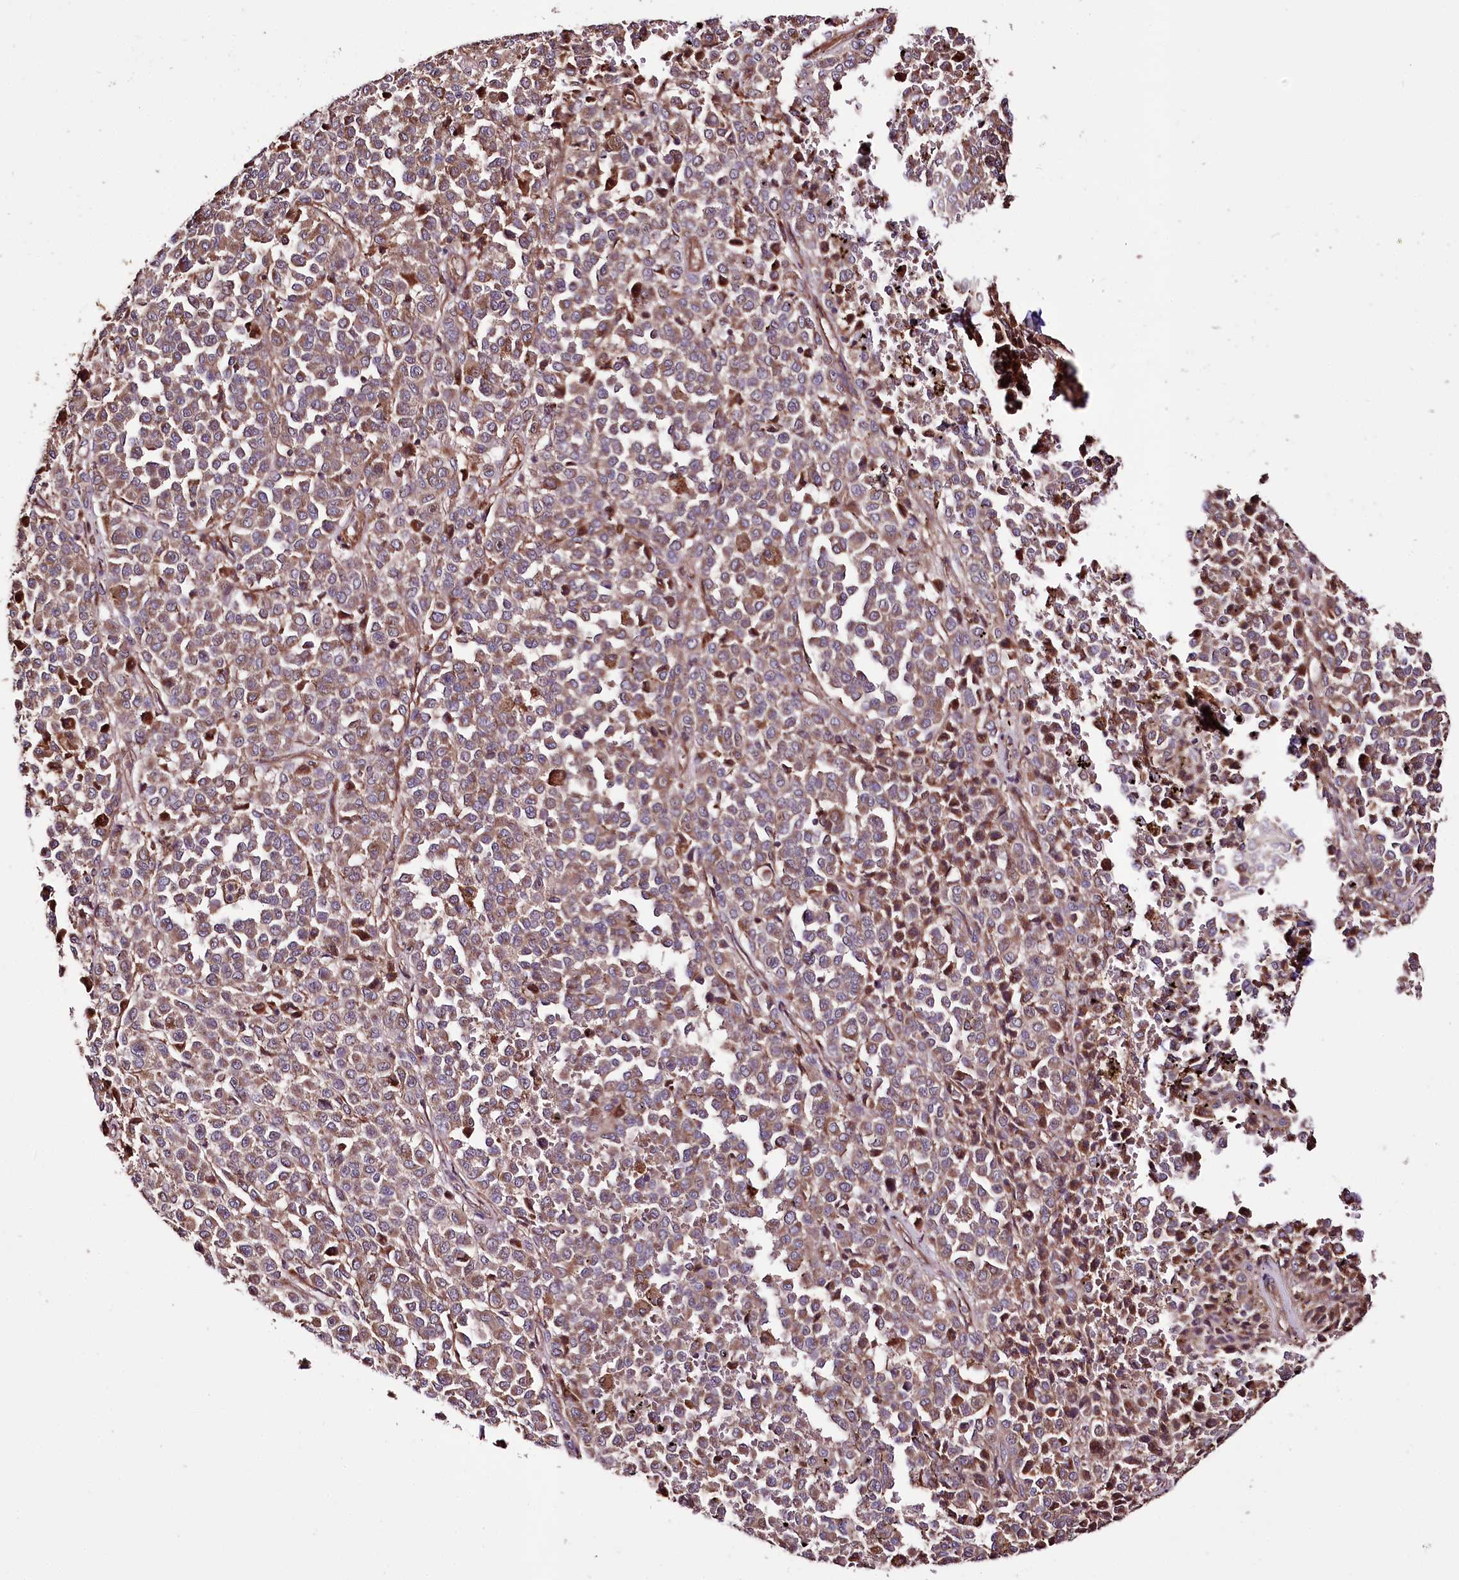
{"staining": {"intensity": "moderate", "quantity": ">75%", "location": "cytoplasmic/membranous"}, "tissue": "melanoma", "cell_type": "Tumor cells", "image_type": "cancer", "snomed": [{"axis": "morphology", "description": "Malignant melanoma, Metastatic site"}, {"axis": "topography", "description": "Pancreas"}], "caption": "Immunohistochemistry (IHC) histopathology image of neoplastic tissue: malignant melanoma (metastatic site) stained using immunohistochemistry (IHC) demonstrates medium levels of moderate protein expression localized specifically in the cytoplasmic/membranous of tumor cells, appearing as a cytoplasmic/membranous brown color.", "gene": "WWC1", "patient": {"sex": "female", "age": 30}}